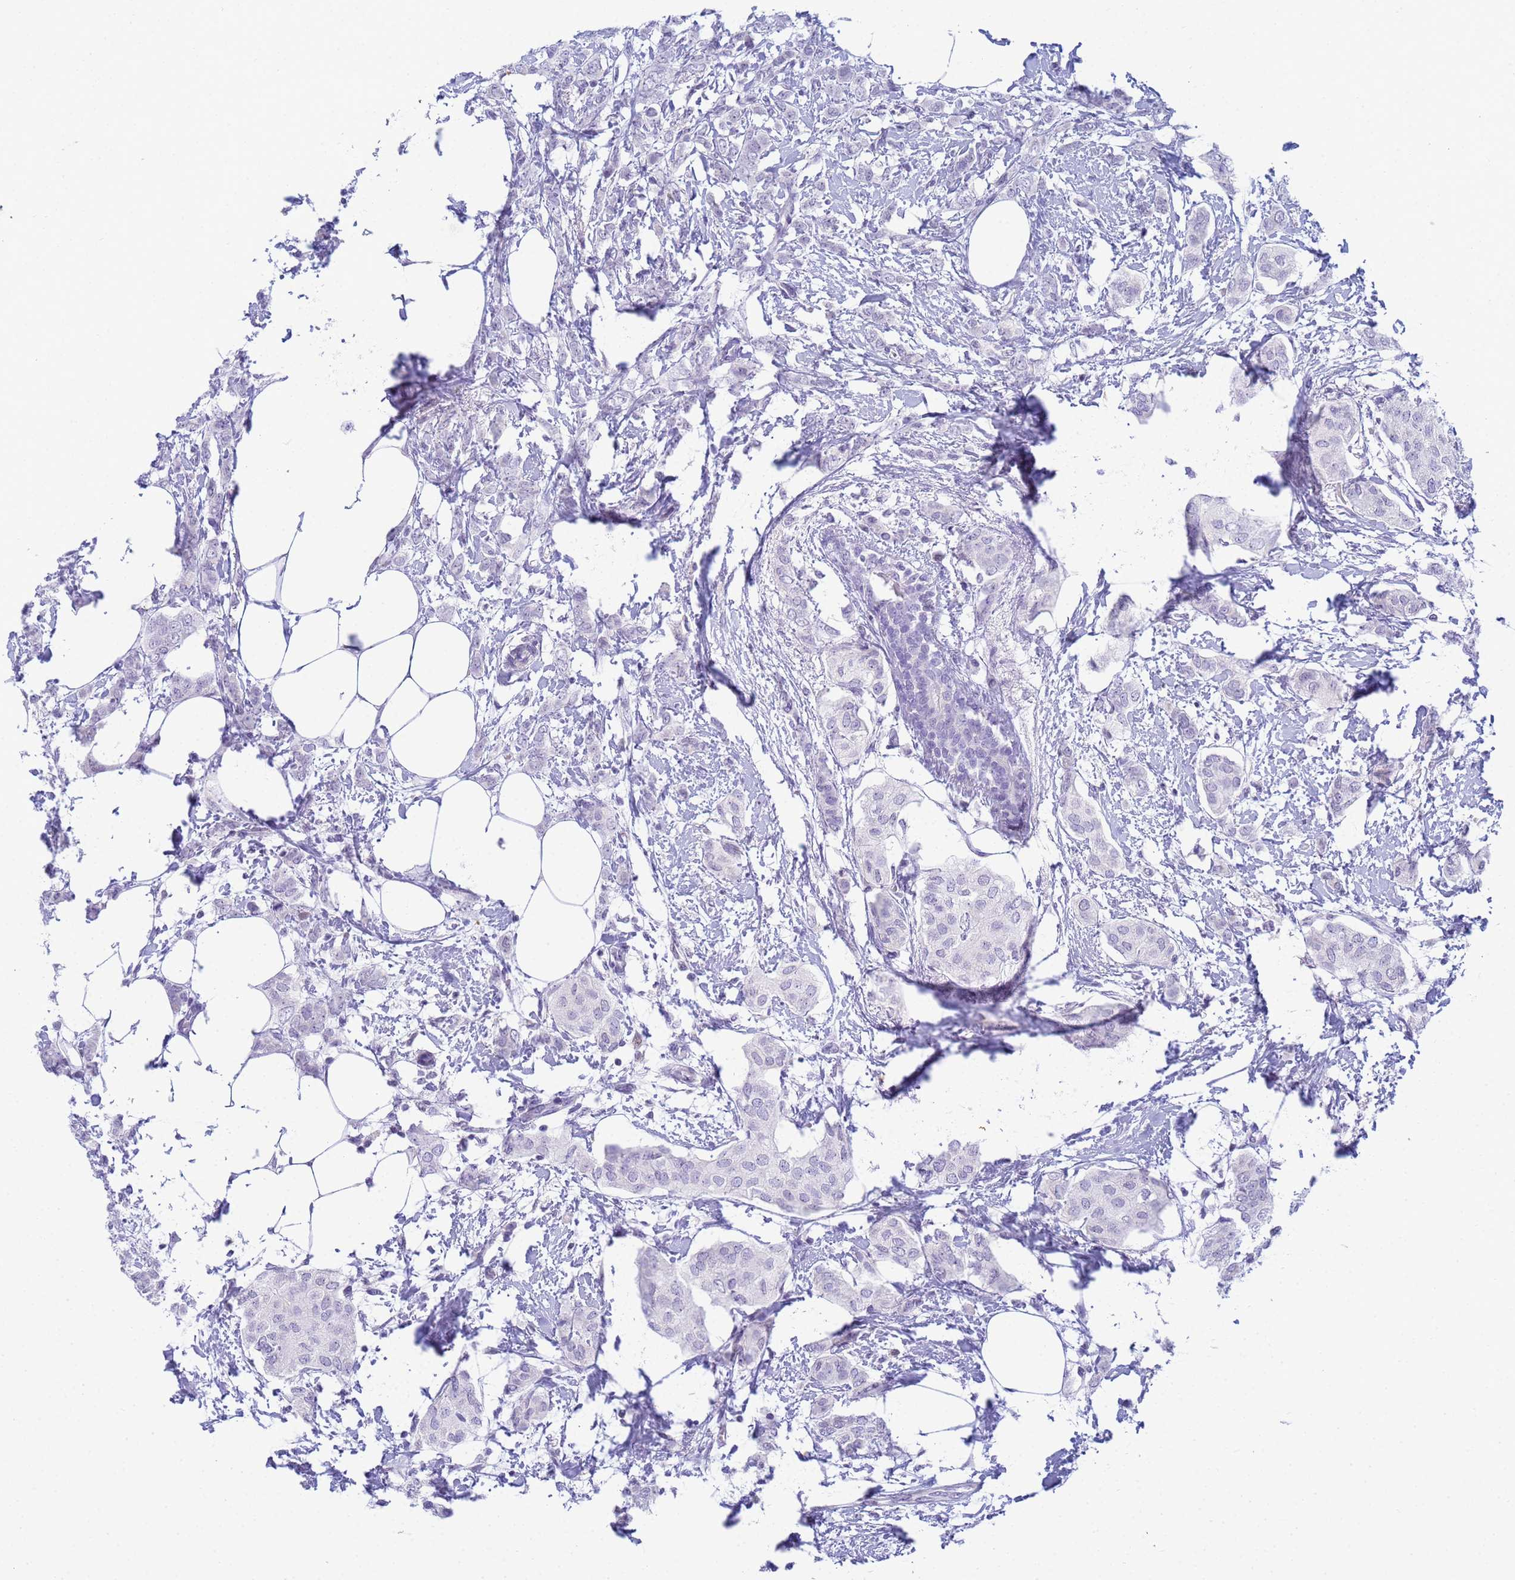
{"staining": {"intensity": "negative", "quantity": "none", "location": "none"}, "tissue": "breast cancer", "cell_type": "Tumor cells", "image_type": "cancer", "snomed": [{"axis": "morphology", "description": "Duct carcinoma"}, {"axis": "topography", "description": "Breast"}], "caption": "Human breast cancer (intraductal carcinoma) stained for a protein using immunohistochemistry (IHC) displays no staining in tumor cells.", "gene": "SNX20", "patient": {"sex": "female", "age": 72}}